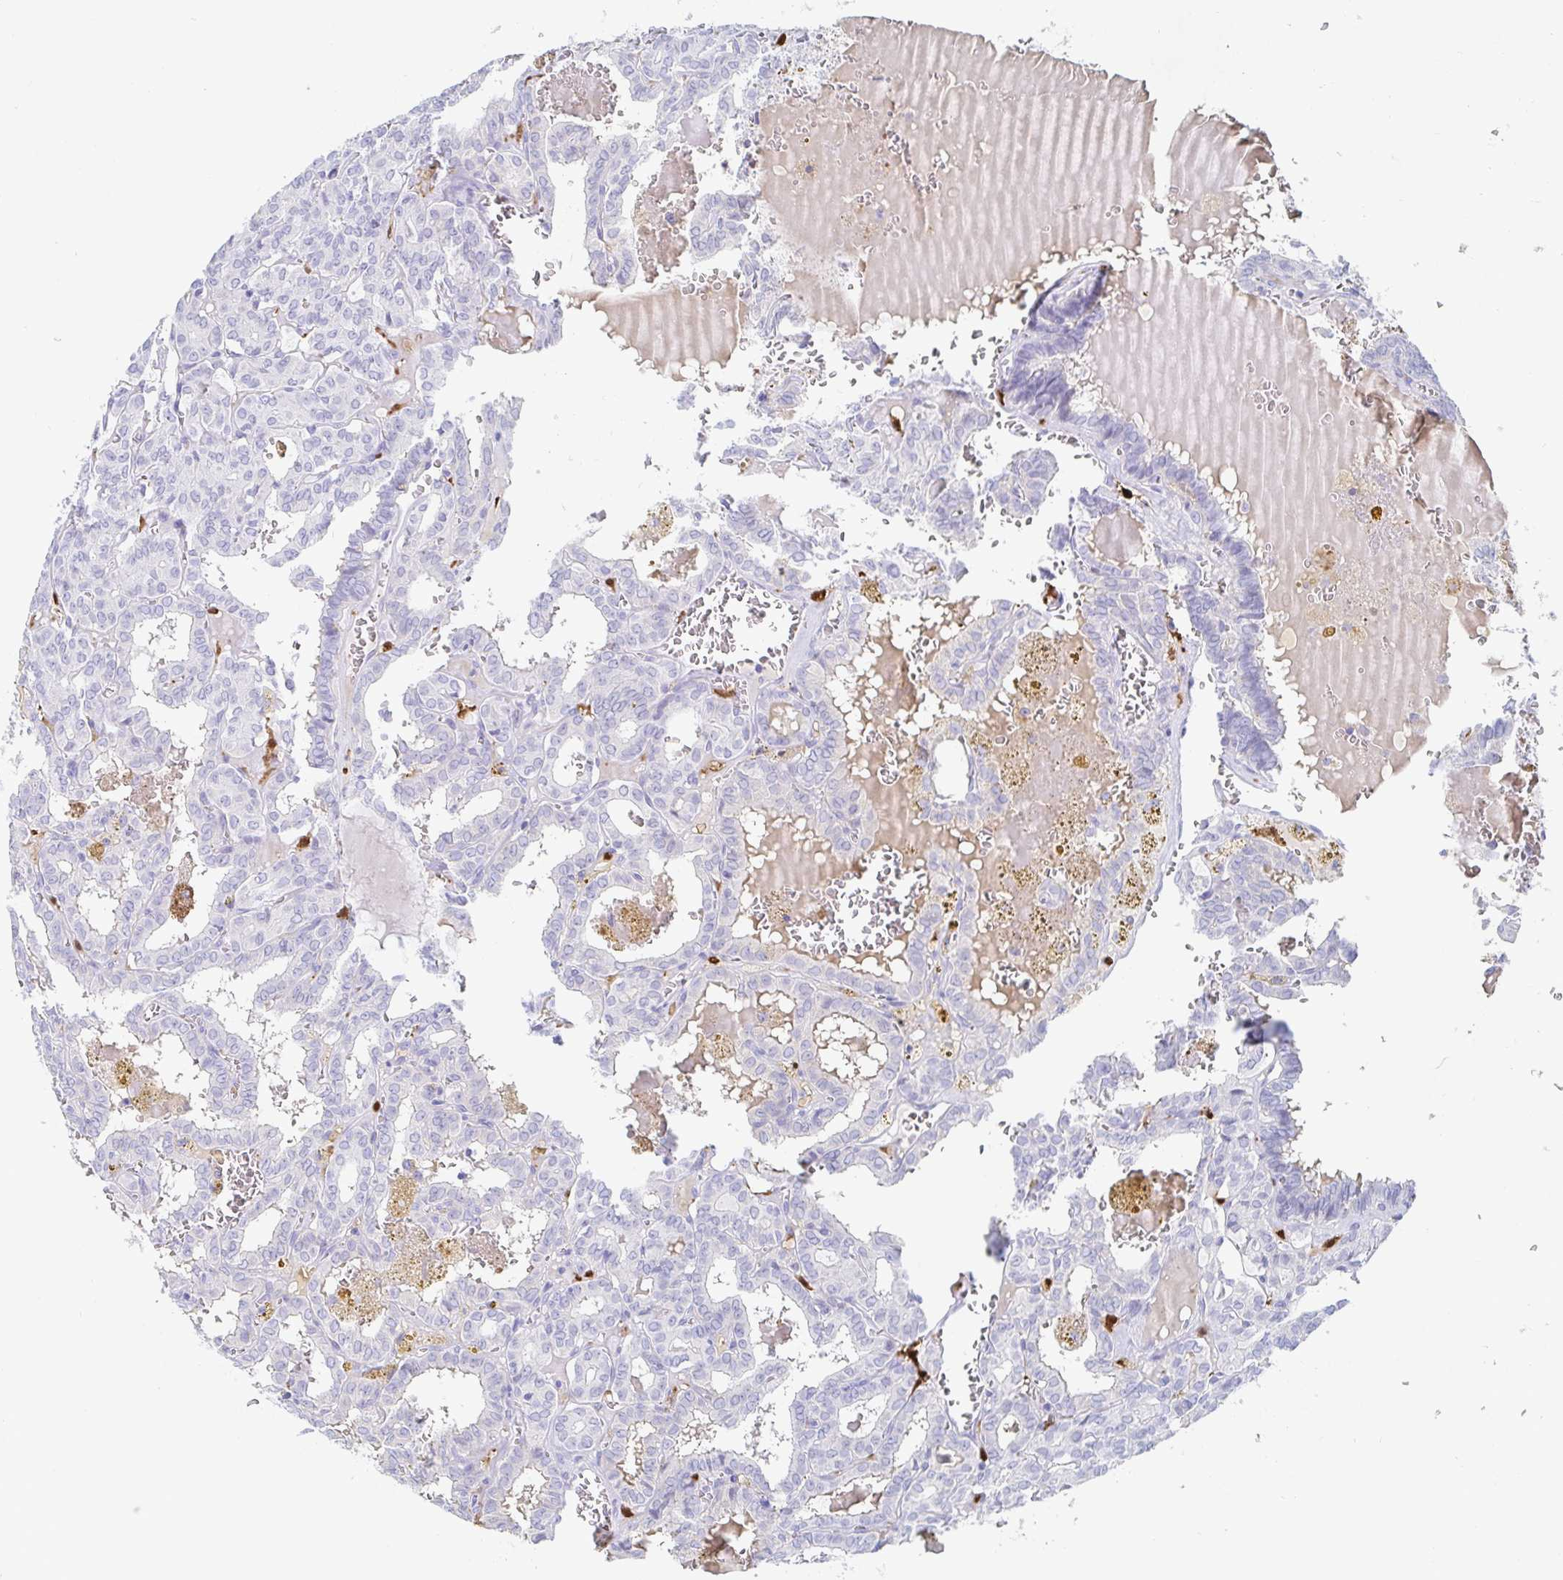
{"staining": {"intensity": "negative", "quantity": "none", "location": "none"}, "tissue": "thyroid cancer", "cell_type": "Tumor cells", "image_type": "cancer", "snomed": [{"axis": "morphology", "description": "Papillary adenocarcinoma, NOS"}, {"axis": "topography", "description": "Thyroid gland"}], "caption": "This is a micrograph of immunohistochemistry staining of thyroid cancer (papillary adenocarcinoma), which shows no expression in tumor cells.", "gene": "OR2A4", "patient": {"sex": "female", "age": 39}}